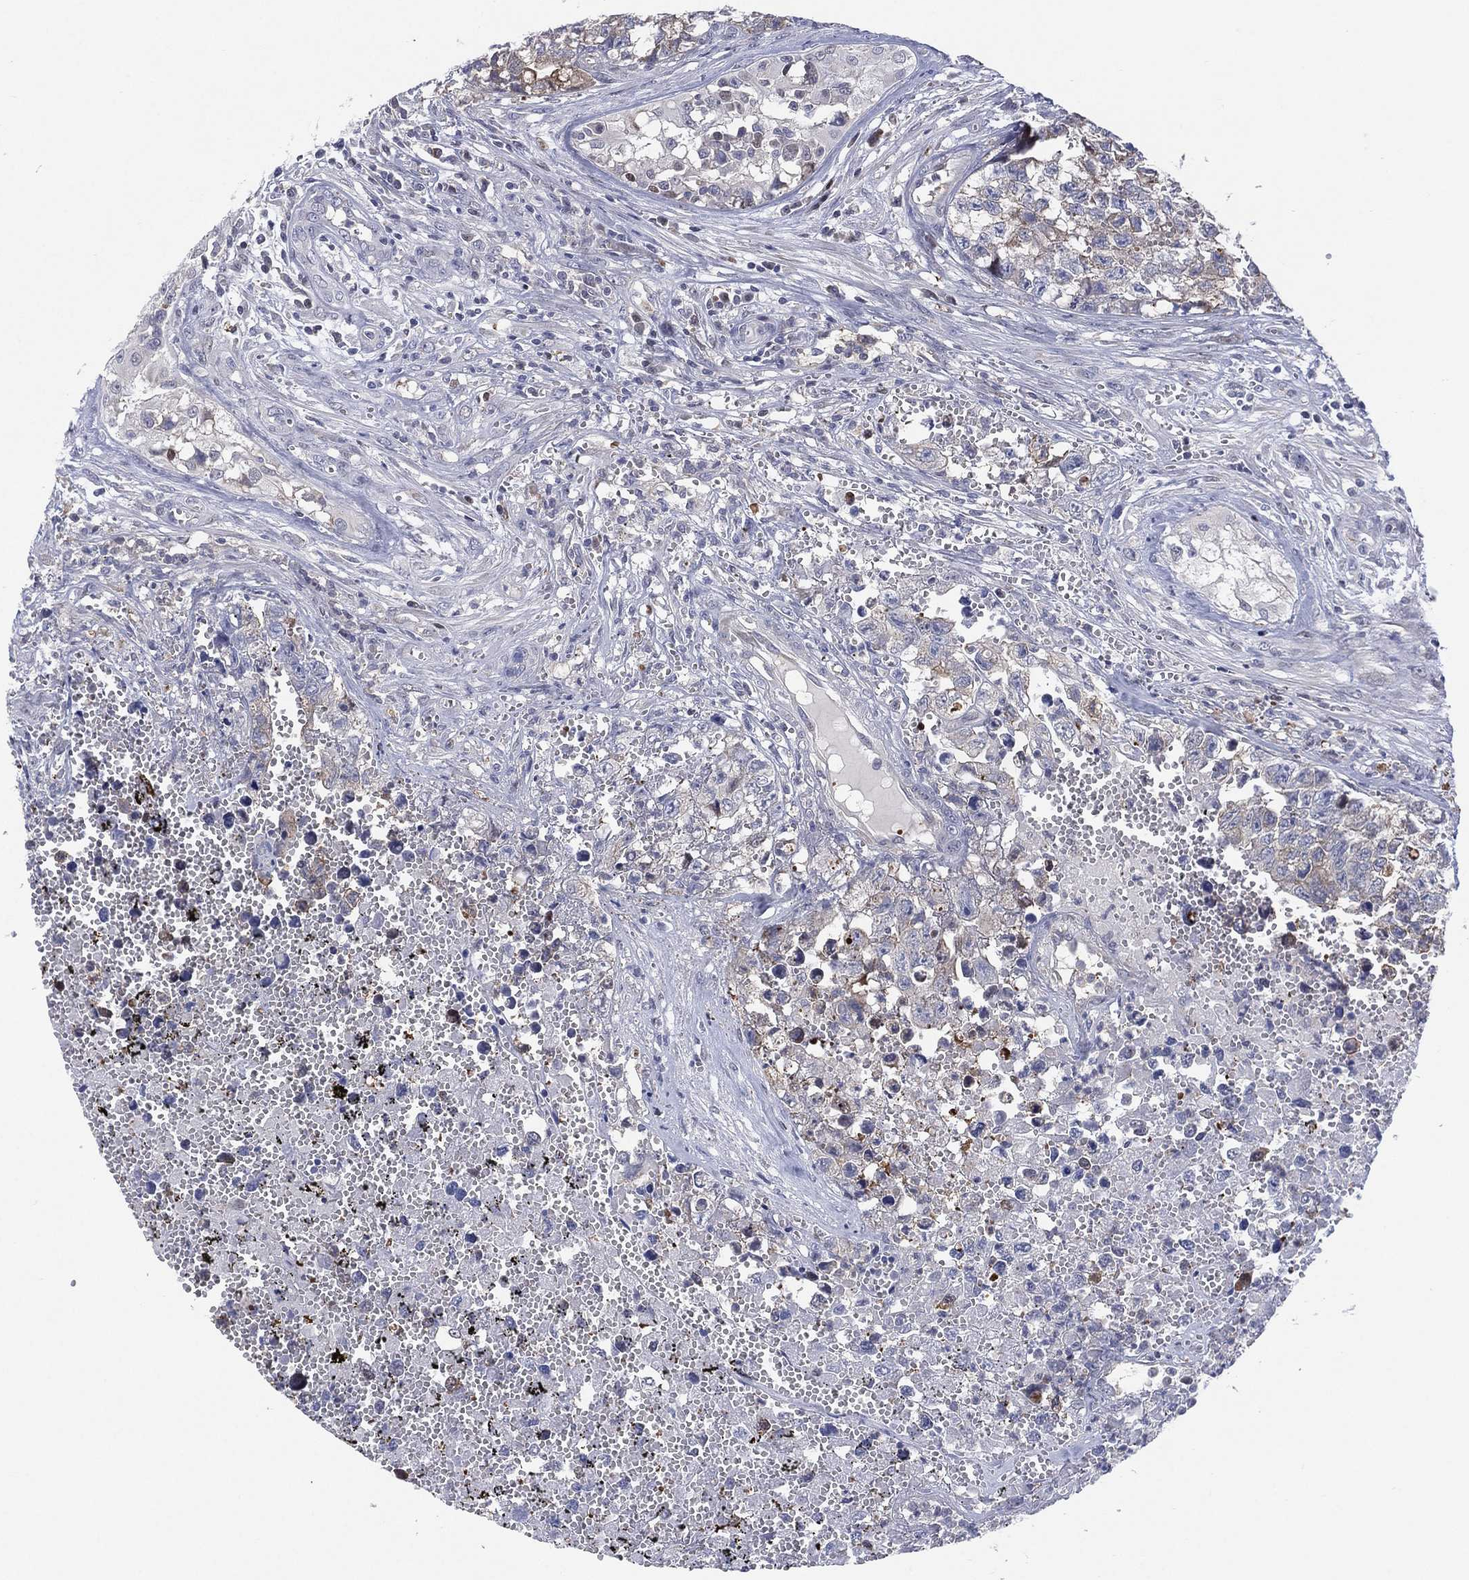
{"staining": {"intensity": "negative", "quantity": "none", "location": "none"}, "tissue": "testis cancer", "cell_type": "Tumor cells", "image_type": "cancer", "snomed": [{"axis": "morphology", "description": "Seminoma, NOS"}, {"axis": "morphology", "description": "Carcinoma, Embryonal, NOS"}, {"axis": "topography", "description": "Testis"}], "caption": "DAB immunohistochemical staining of human testis cancer shows no significant staining in tumor cells.", "gene": "SLC4A4", "patient": {"sex": "male", "age": 22}}